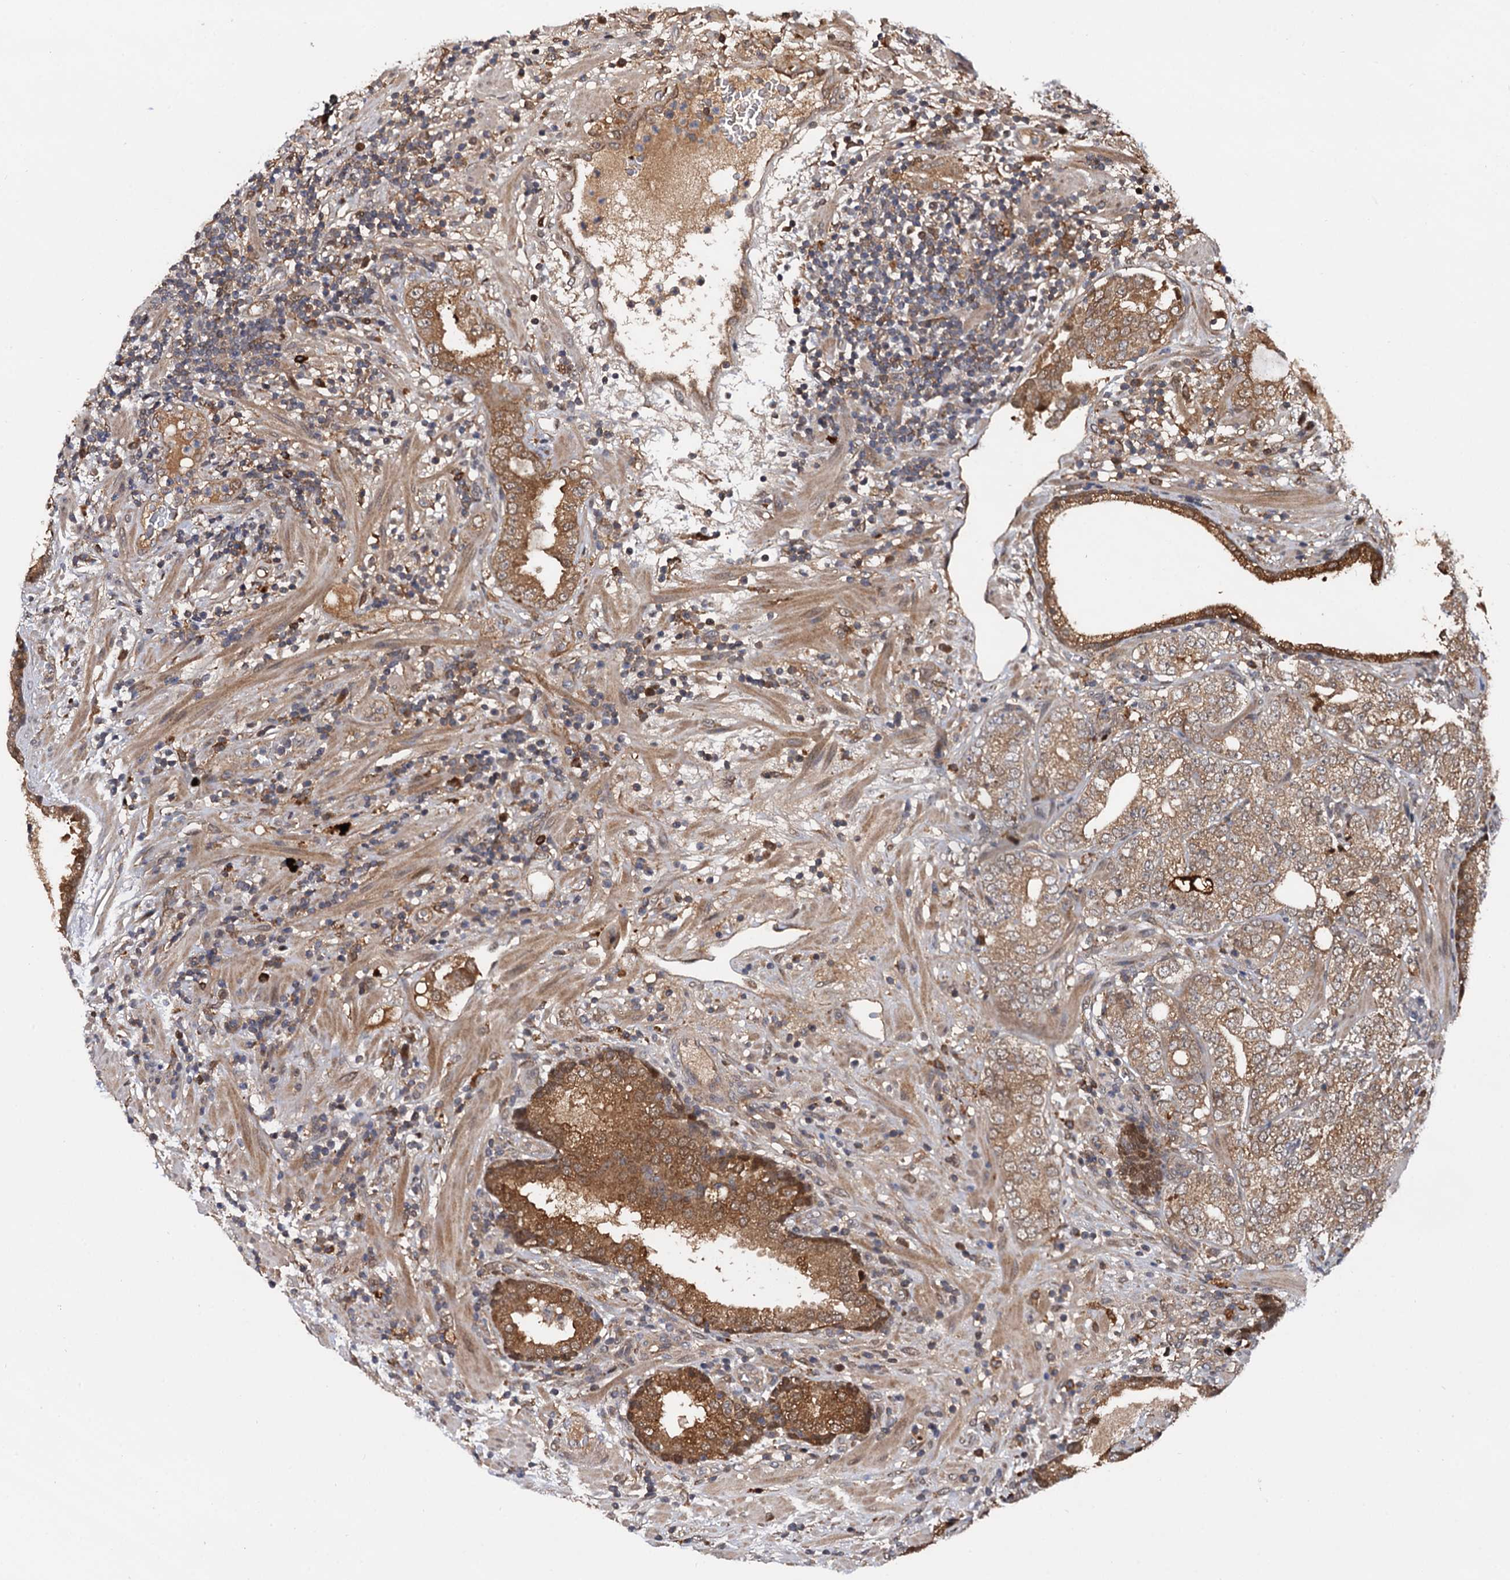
{"staining": {"intensity": "moderate", "quantity": ">75%", "location": "cytoplasmic/membranous"}, "tissue": "prostate cancer", "cell_type": "Tumor cells", "image_type": "cancer", "snomed": [{"axis": "morphology", "description": "Adenocarcinoma, High grade"}, {"axis": "topography", "description": "Prostate"}], "caption": "Prostate cancer tissue reveals moderate cytoplasmic/membranous positivity in about >75% of tumor cells, visualized by immunohistochemistry.", "gene": "SELENOP", "patient": {"sex": "male", "age": 64}}